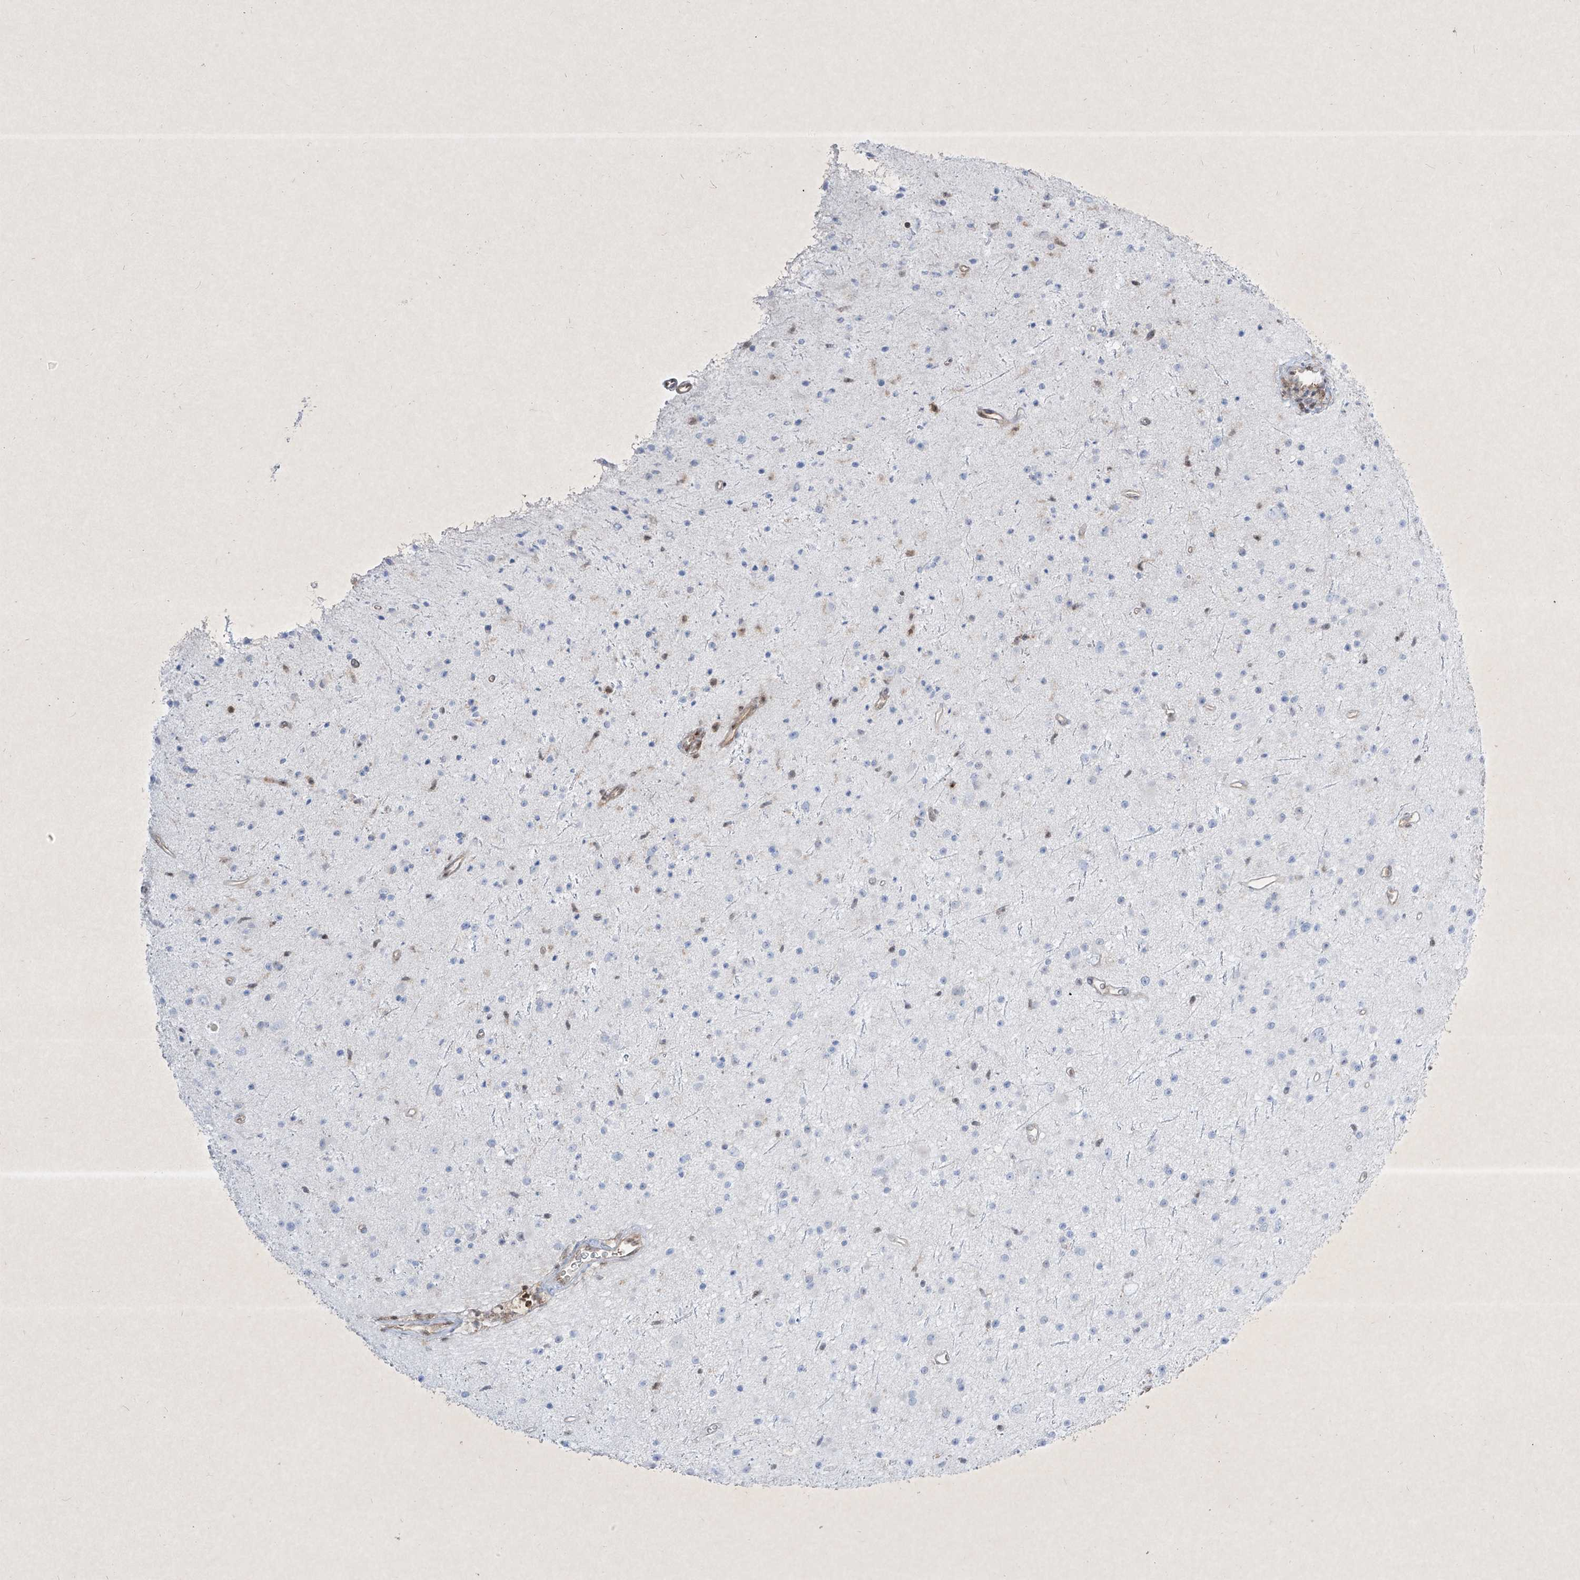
{"staining": {"intensity": "negative", "quantity": "none", "location": "none"}, "tissue": "glioma", "cell_type": "Tumor cells", "image_type": "cancer", "snomed": [{"axis": "morphology", "description": "Glioma, malignant, Low grade"}, {"axis": "topography", "description": "Cerebral cortex"}], "caption": "Immunohistochemistry (IHC) histopathology image of neoplastic tissue: human glioma stained with DAB displays no significant protein expression in tumor cells.", "gene": "PSMB10", "patient": {"sex": "female", "age": 39}}